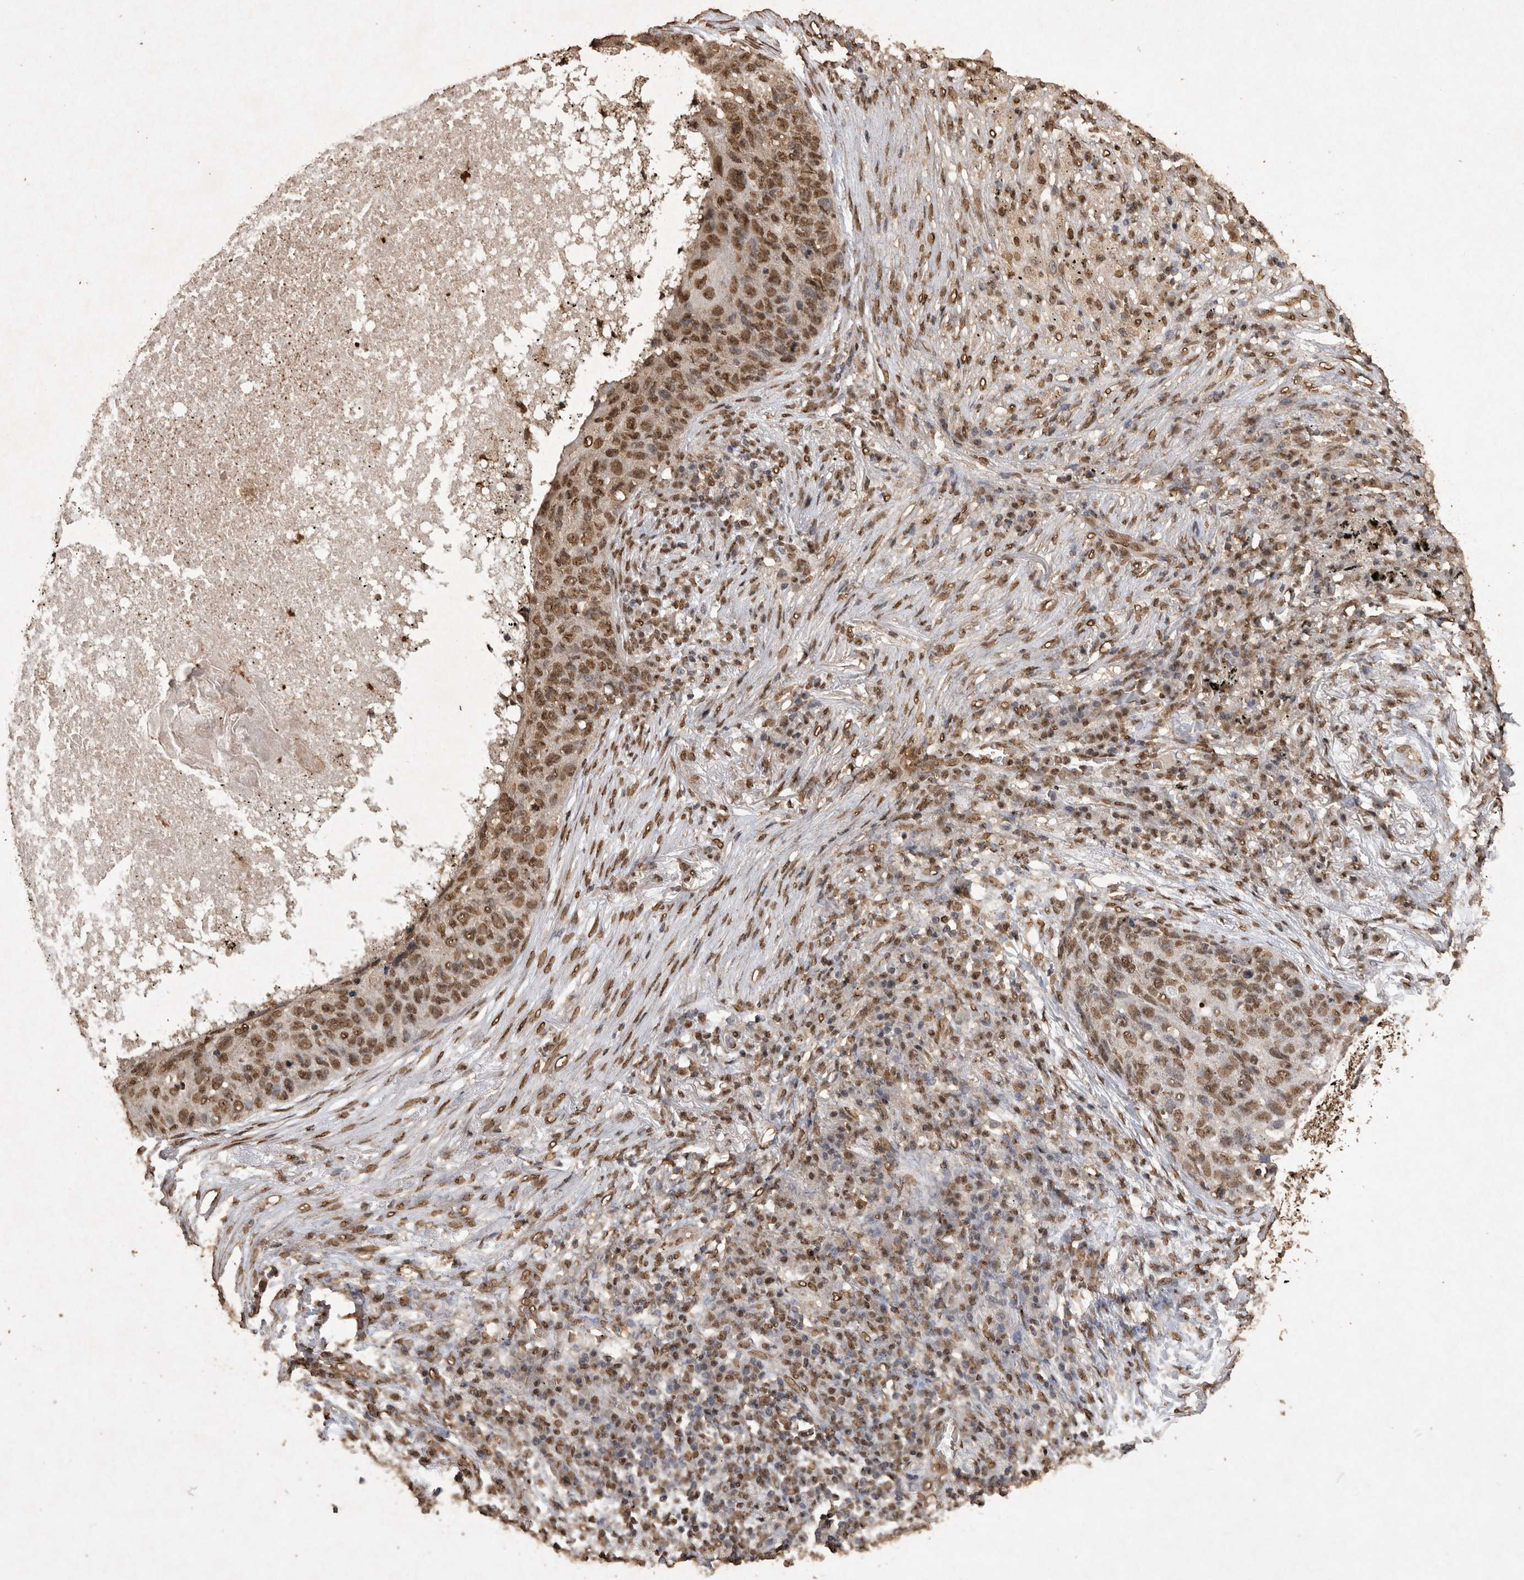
{"staining": {"intensity": "moderate", "quantity": ">75%", "location": "nuclear"}, "tissue": "lung cancer", "cell_type": "Tumor cells", "image_type": "cancer", "snomed": [{"axis": "morphology", "description": "Squamous cell carcinoma, NOS"}, {"axis": "topography", "description": "Lung"}], "caption": "This is a histology image of IHC staining of squamous cell carcinoma (lung), which shows moderate positivity in the nuclear of tumor cells.", "gene": "OAS2", "patient": {"sex": "female", "age": 63}}